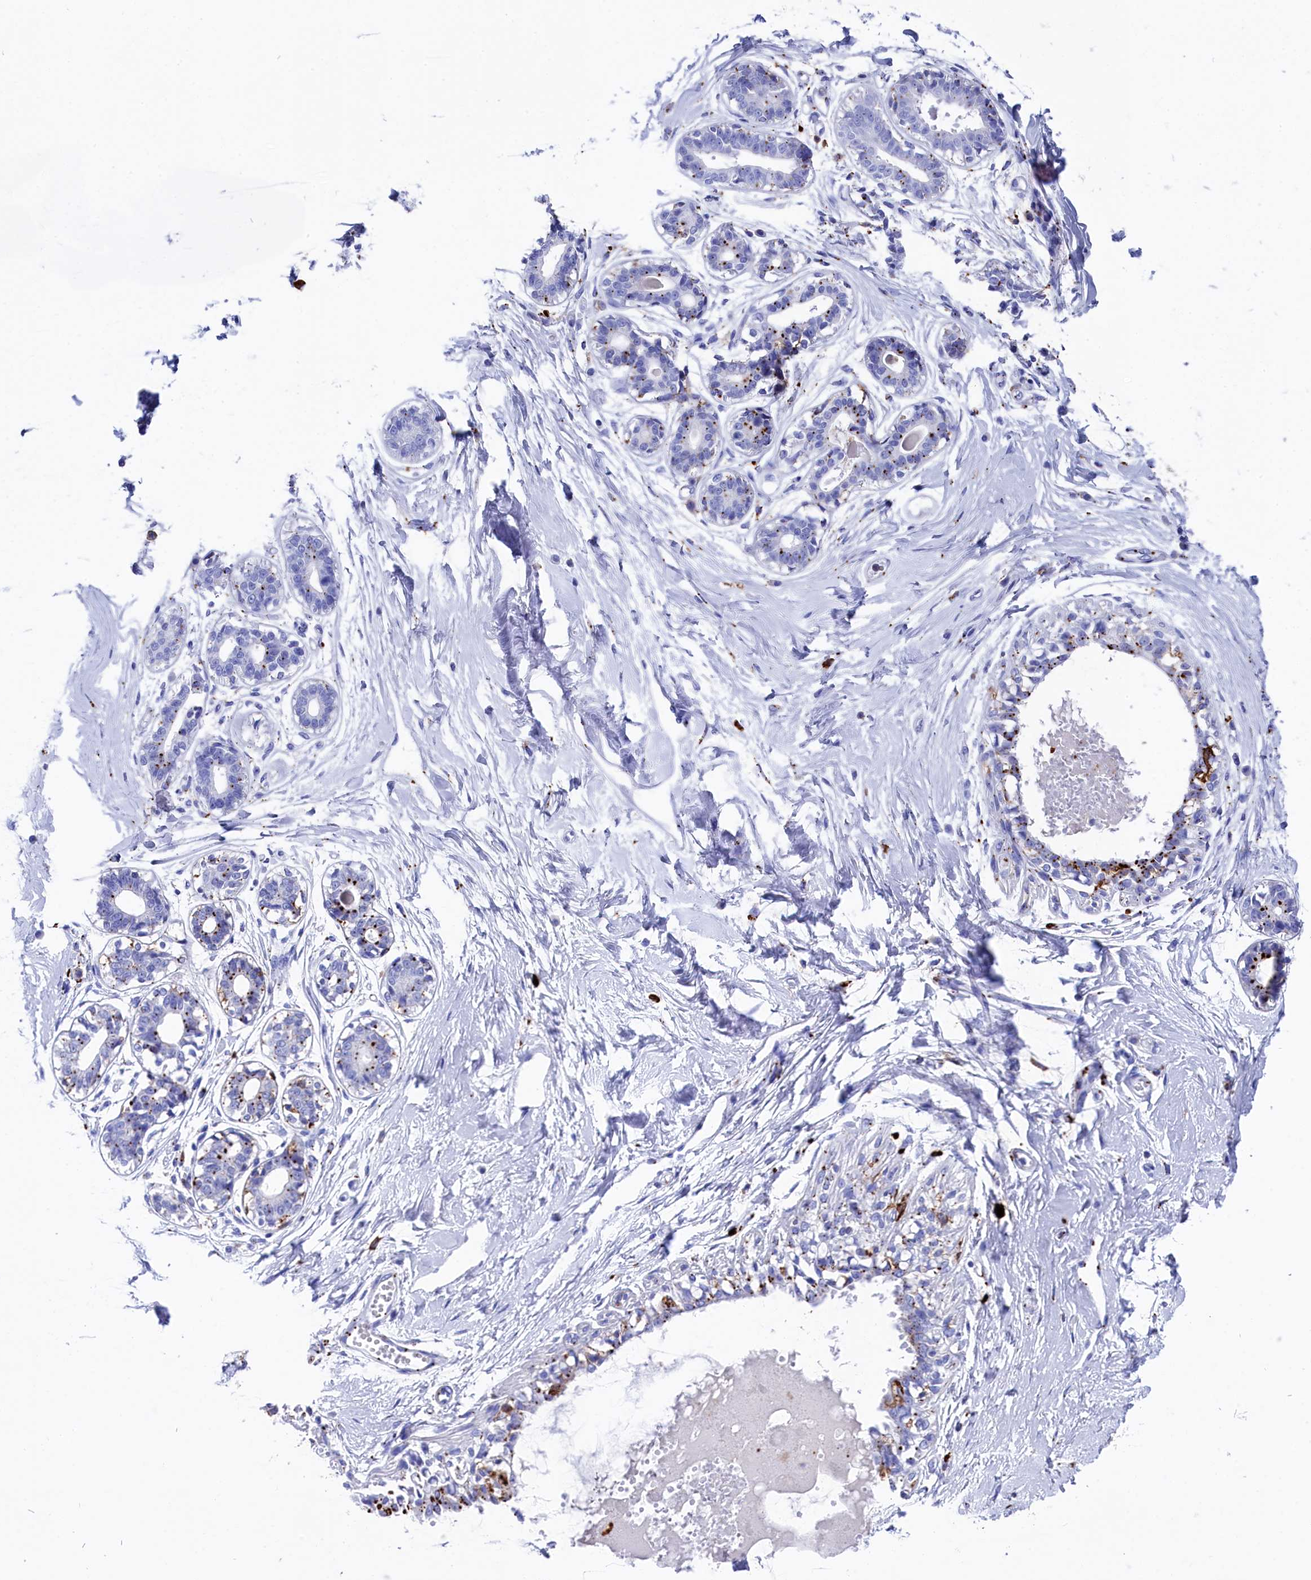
{"staining": {"intensity": "negative", "quantity": "none", "location": "none"}, "tissue": "breast", "cell_type": "Adipocytes", "image_type": "normal", "snomed": [{"axis": "morphology", "description": "Normal tissue, NOS"}, {"axis": "topography", "description": "Breast"}], "caption": "An image of breast stained for a protein demonstrates no brown staining in adipocytes. (Stains: DAB (3,3'-diaminobenzidine) IHC with hematoxylin counter stain, Microscopy: brightfield microscopy at high magnification).", "gene": "PLAC8", "patient": {"sex": "female", "age": 45}}